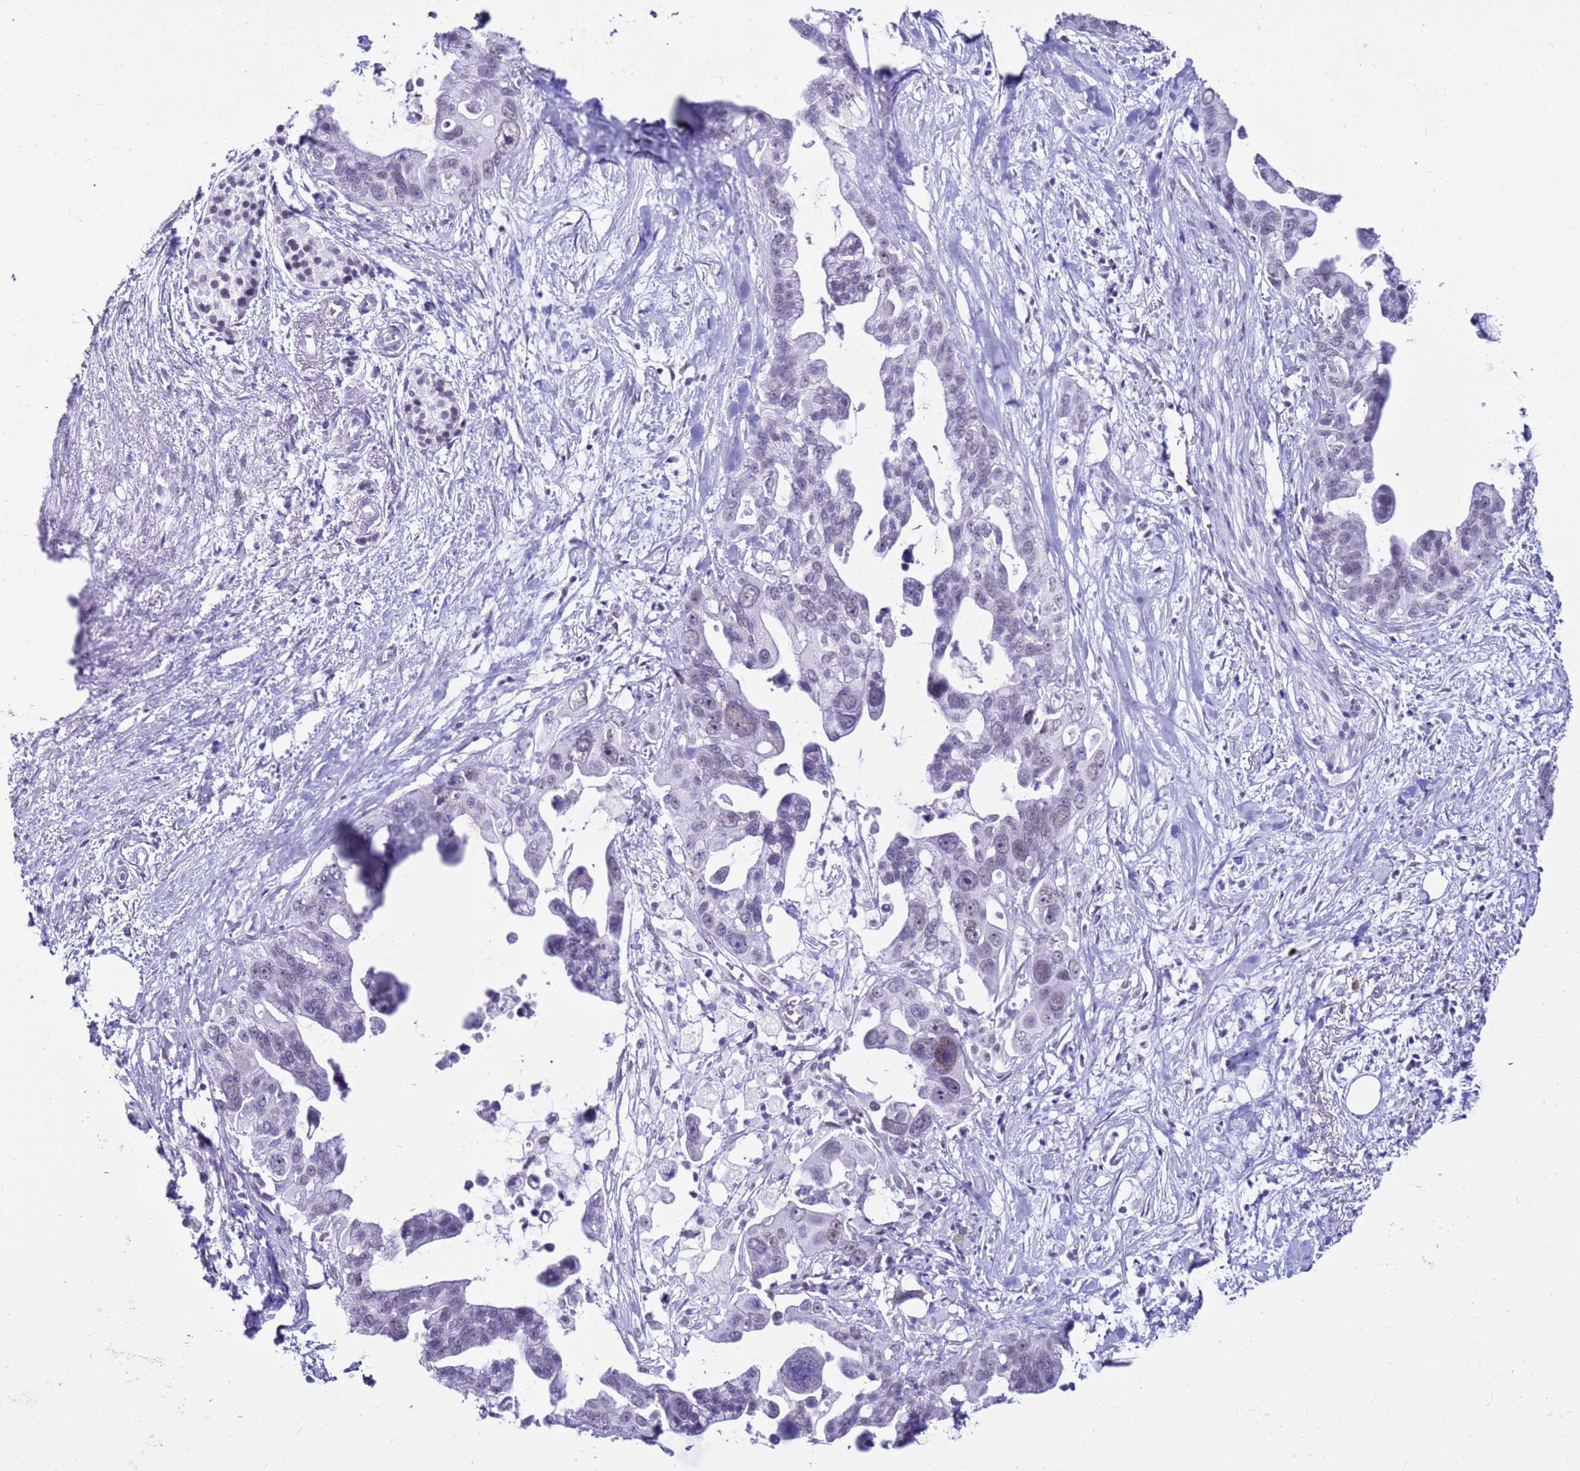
{"staining": {"intensity": "weak", "quantity": "<25%", "location": "nuclear"}, "tissue": "pancreatic cancer", "cell_type": "Tumor cells", "image_type": "cancer", "snomed": [{"axis": "morphology", "description": "Adenocarcinoma, NOS"}, {"axis": "topography", "description": "Pancreas"}], "caption": "IHC histopathology image of neoplastic tissue: human adenocarcinoma (pancreatic) stained with DAB demonstrates no significant protein positivity in tumor cells.", "gene": "DHX15", "patient": {"sex": "female", "age": 83}}